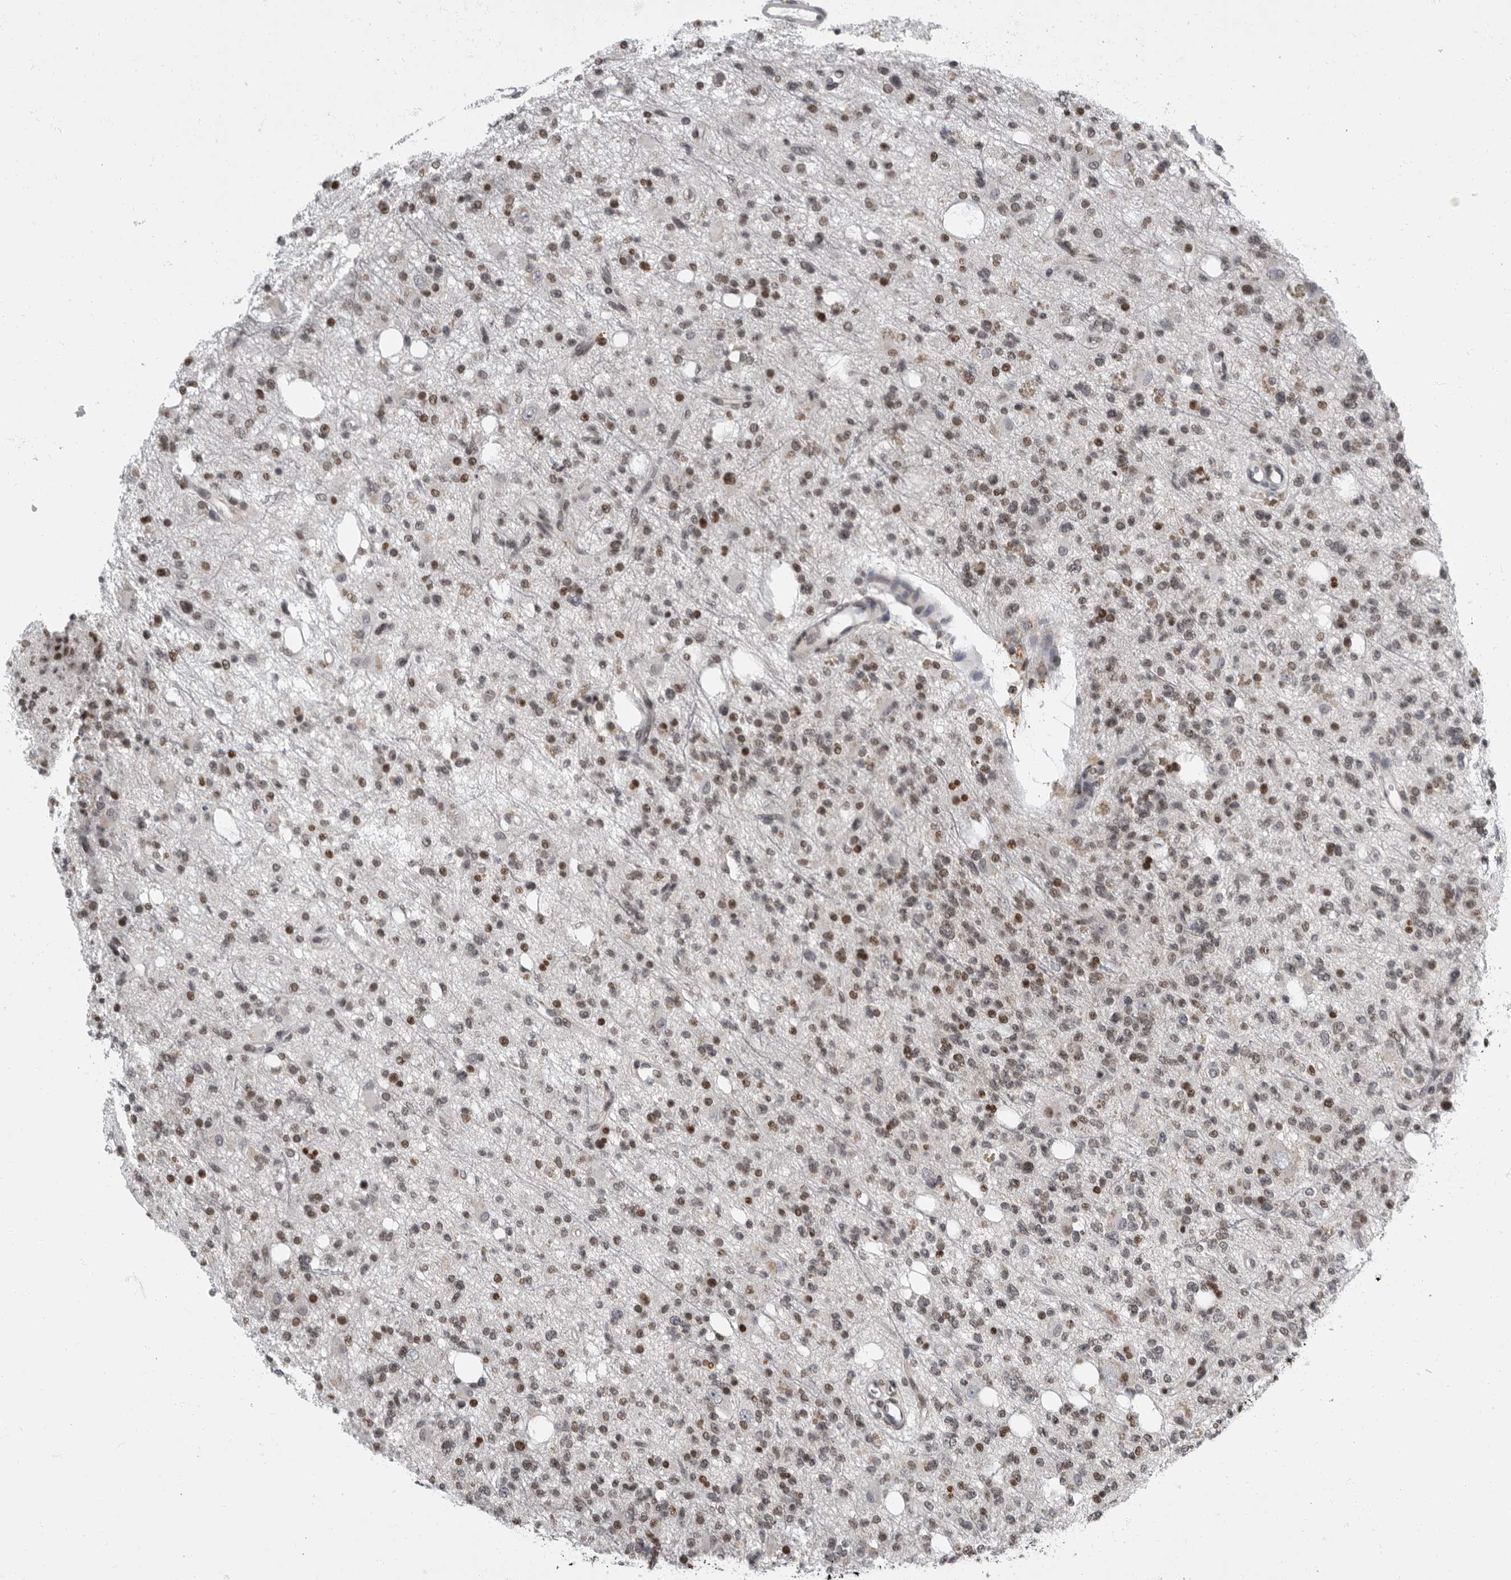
{"staining": {"intensity": "moderate", "quantity": "25%-75%", "location": "nuclear"}, "tissue": "glioma", "cell_type": "Tumor cells", "image_type": "cancer", "snomed": [{"axis": "morphology", "description": "Glioma, malignant, High grade"}, {"axis": "topography", "description": "Brain"}], "caption": "Tumor cells exhibit medium levels of moderate nuclear staining in about 25%-75% of cells in human high-grade glioma (malignant).", "gene": "EVI5", "patient": {"sex": "female", "age": 62}}